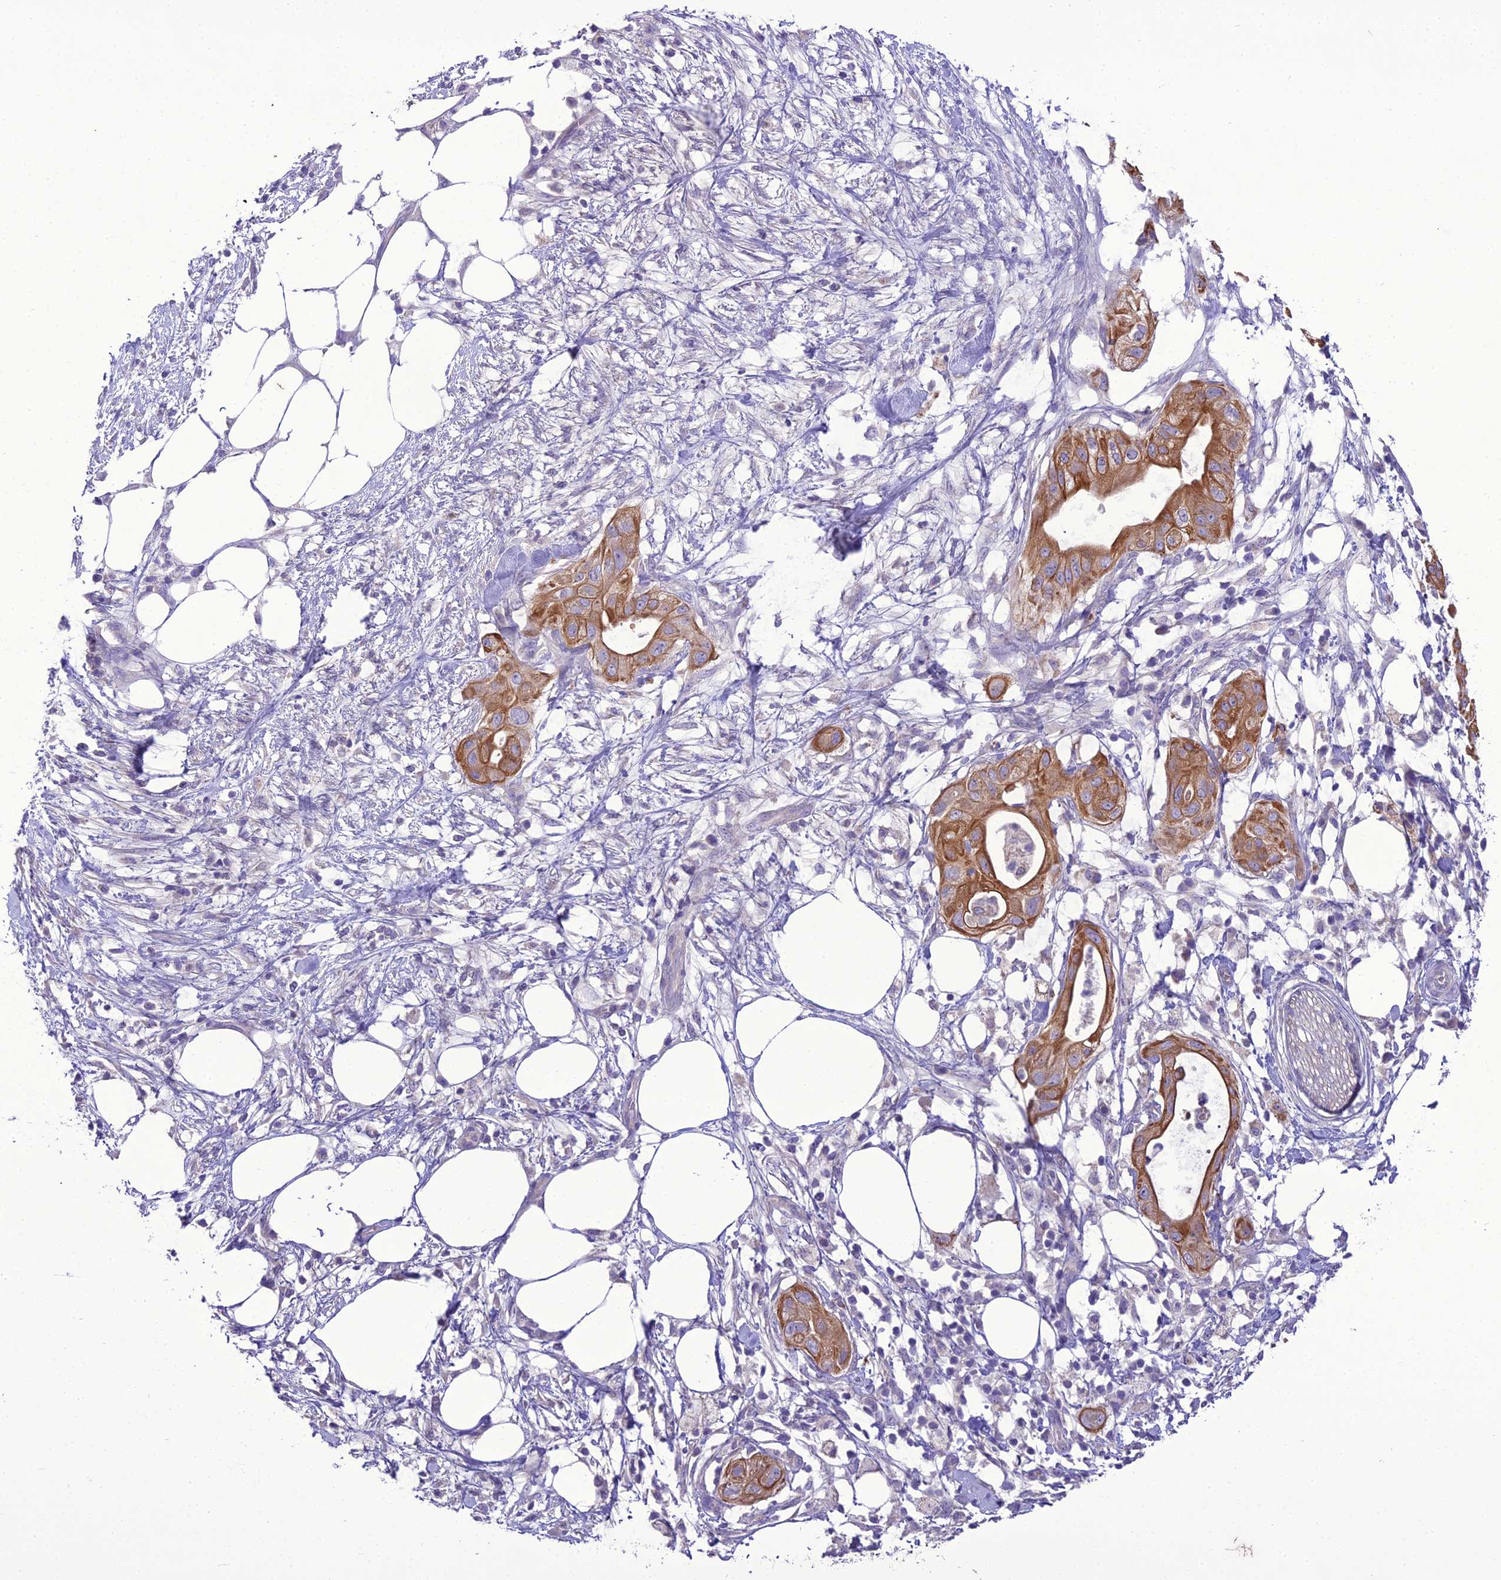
{"staining": {"intensity": "moderate", "quantity": ">75%", "location": "cytoplasmic/membranous"}, "tissue": "pancreatic cancer", "cell_type": "Tumor cells", "image_type": "cancer", "snomed": [{"axis": "morphology", "description": "Adenocarcinoma, NOS"}, {"axis": "topography", "description": "Pancreas"}], "caption": "A brown stain shows moderate cytoplasmic/membranous staining of a protein in human pancreatic adenocarcinoma tumor cells.", "gene": "SCRT1", "patient": {"sex": "male", "age": 68}}